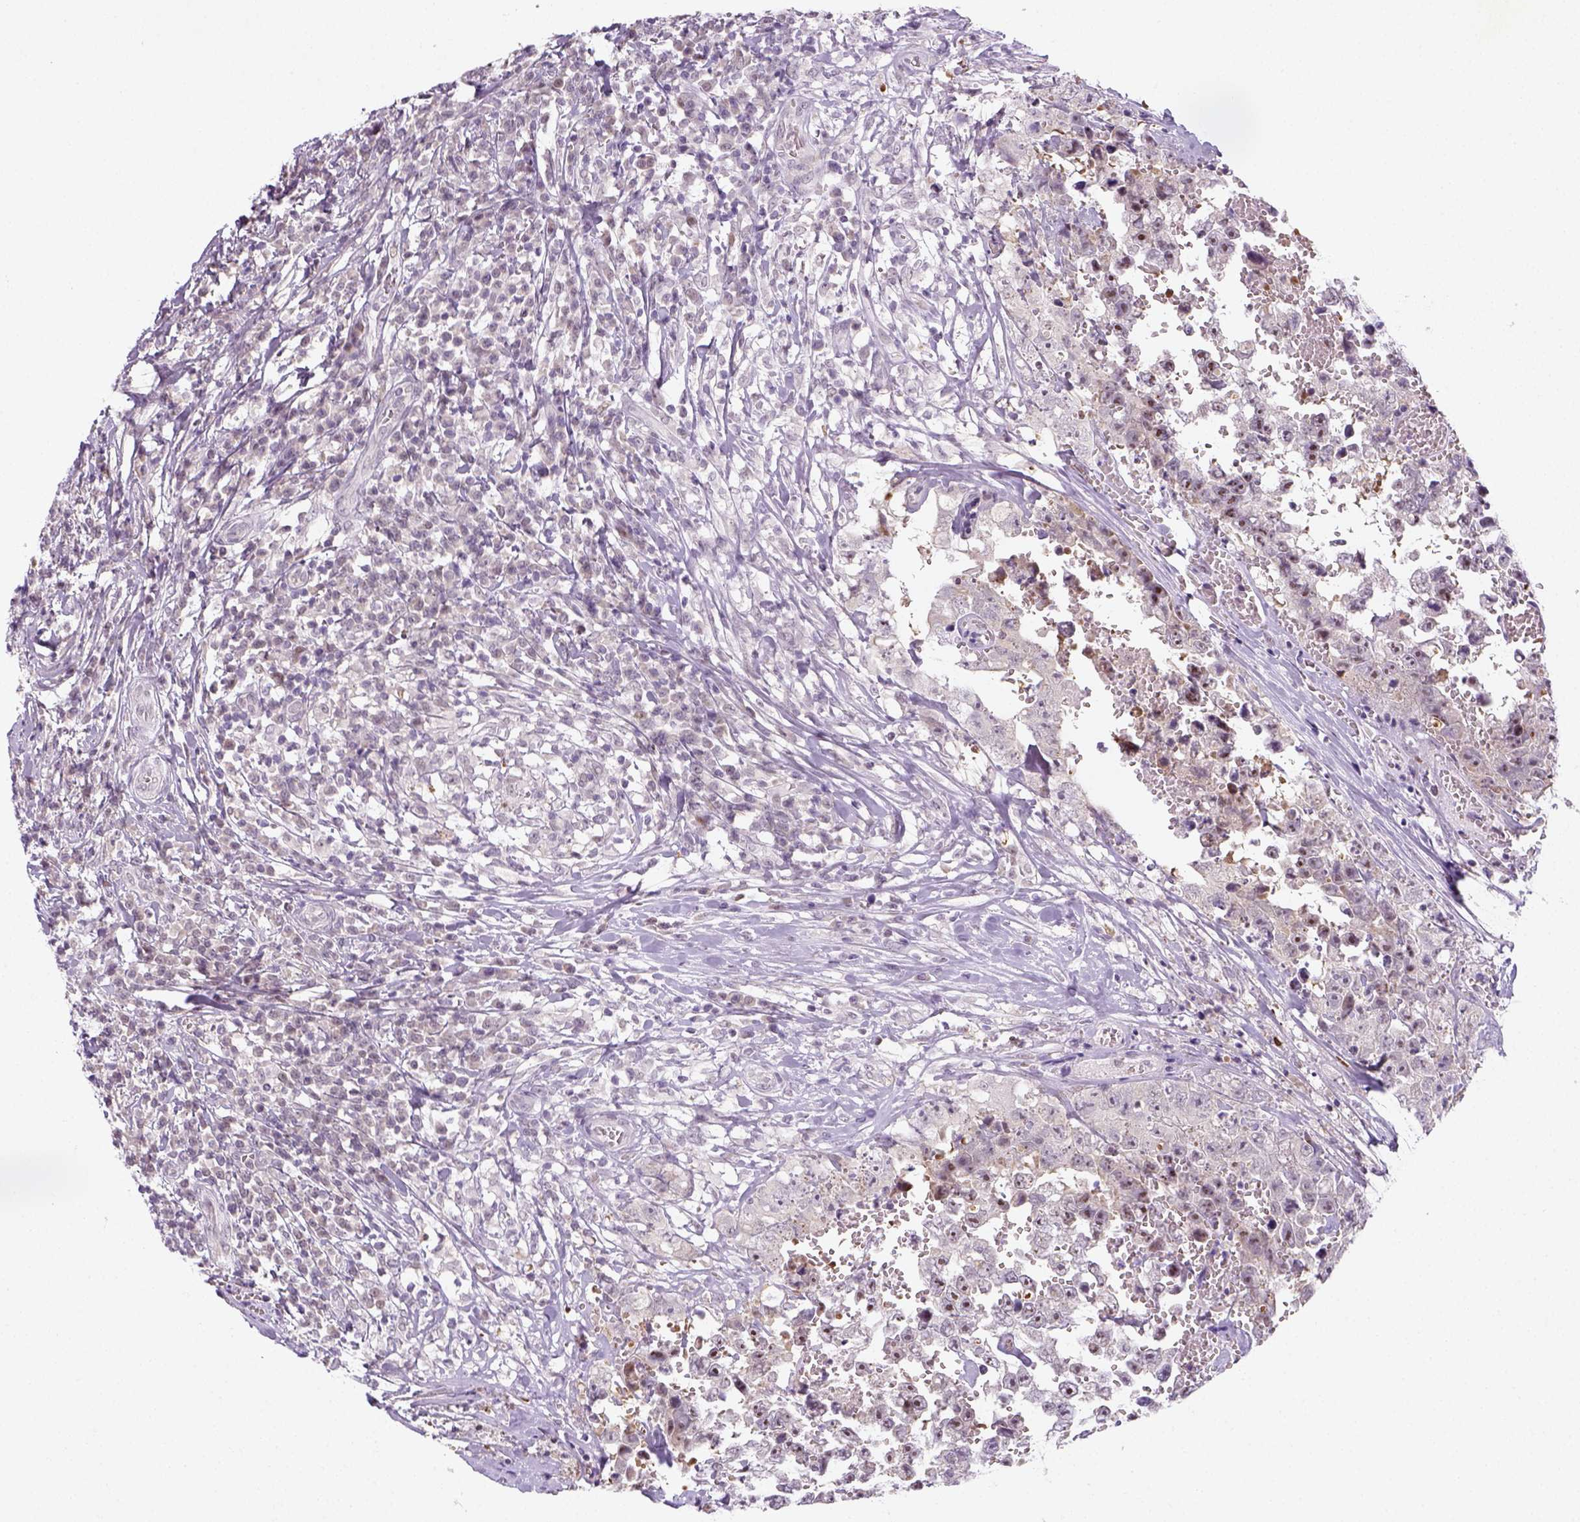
{"staining": {"intensity": "negative", "quantity": "none", "location": "none"}, "tissue": "testis cancer", "cell_type": "Tumor cells", "image_type": "cancer", "snomed": [{"axis": "morphology", "description": "Carcinoma, Embryonal, NOS"}, {"axis": "topography", "description": "Testis"}], "caption": "High magnification brightfield microscopy of testis cancer stained with DAB (3,3'-diaminobenzidine) (brown) and counterstained with hematoxylin (blue): tumor cells show no significant staining.", "gene": "MAGEB3", "patient": {"sex": "male", "age": 36}}